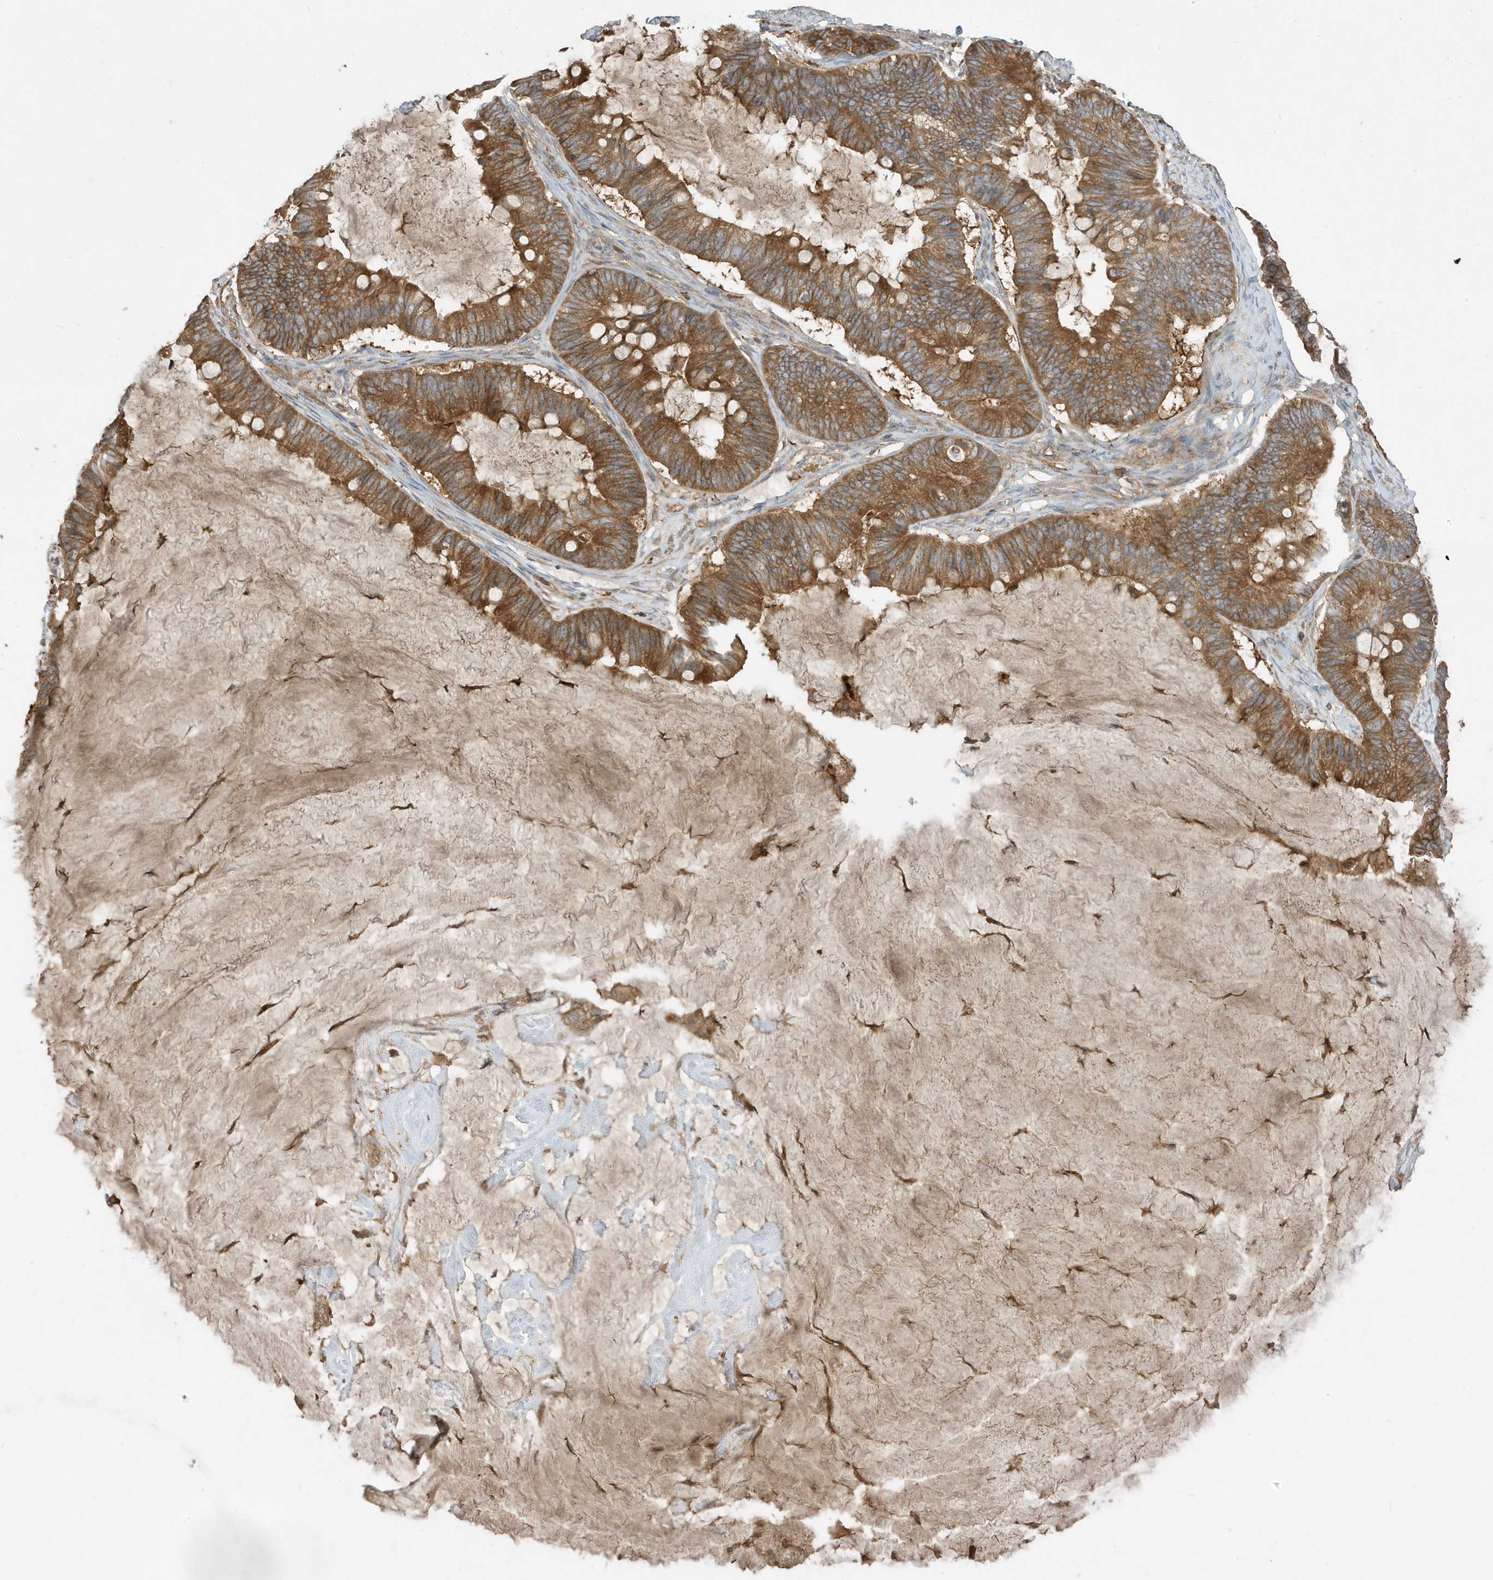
{"staining": {"intensity": "moderate", "quantity": ">75%", "location": "cytoplasmic/membranous"}, "tissue": "ovarian cancer", "cell_type": "Tumor cells", "image_type": "cancer", "snomed": [{"axis": "morphology", "description": "Cystadenocarcinoma, mucinous, NOS"}, {"axis": "topography", "description": "Ovary"}], "caption": "This is an image of immunohistochemistry staining of ovarian cancer (mucinous cystadenocarcinoma), which shows moderate expression in the cytoplasmic/membranous of tumor cells.", "gene": "ABTB1", "patient": {"sex": "female", "age": 61}}